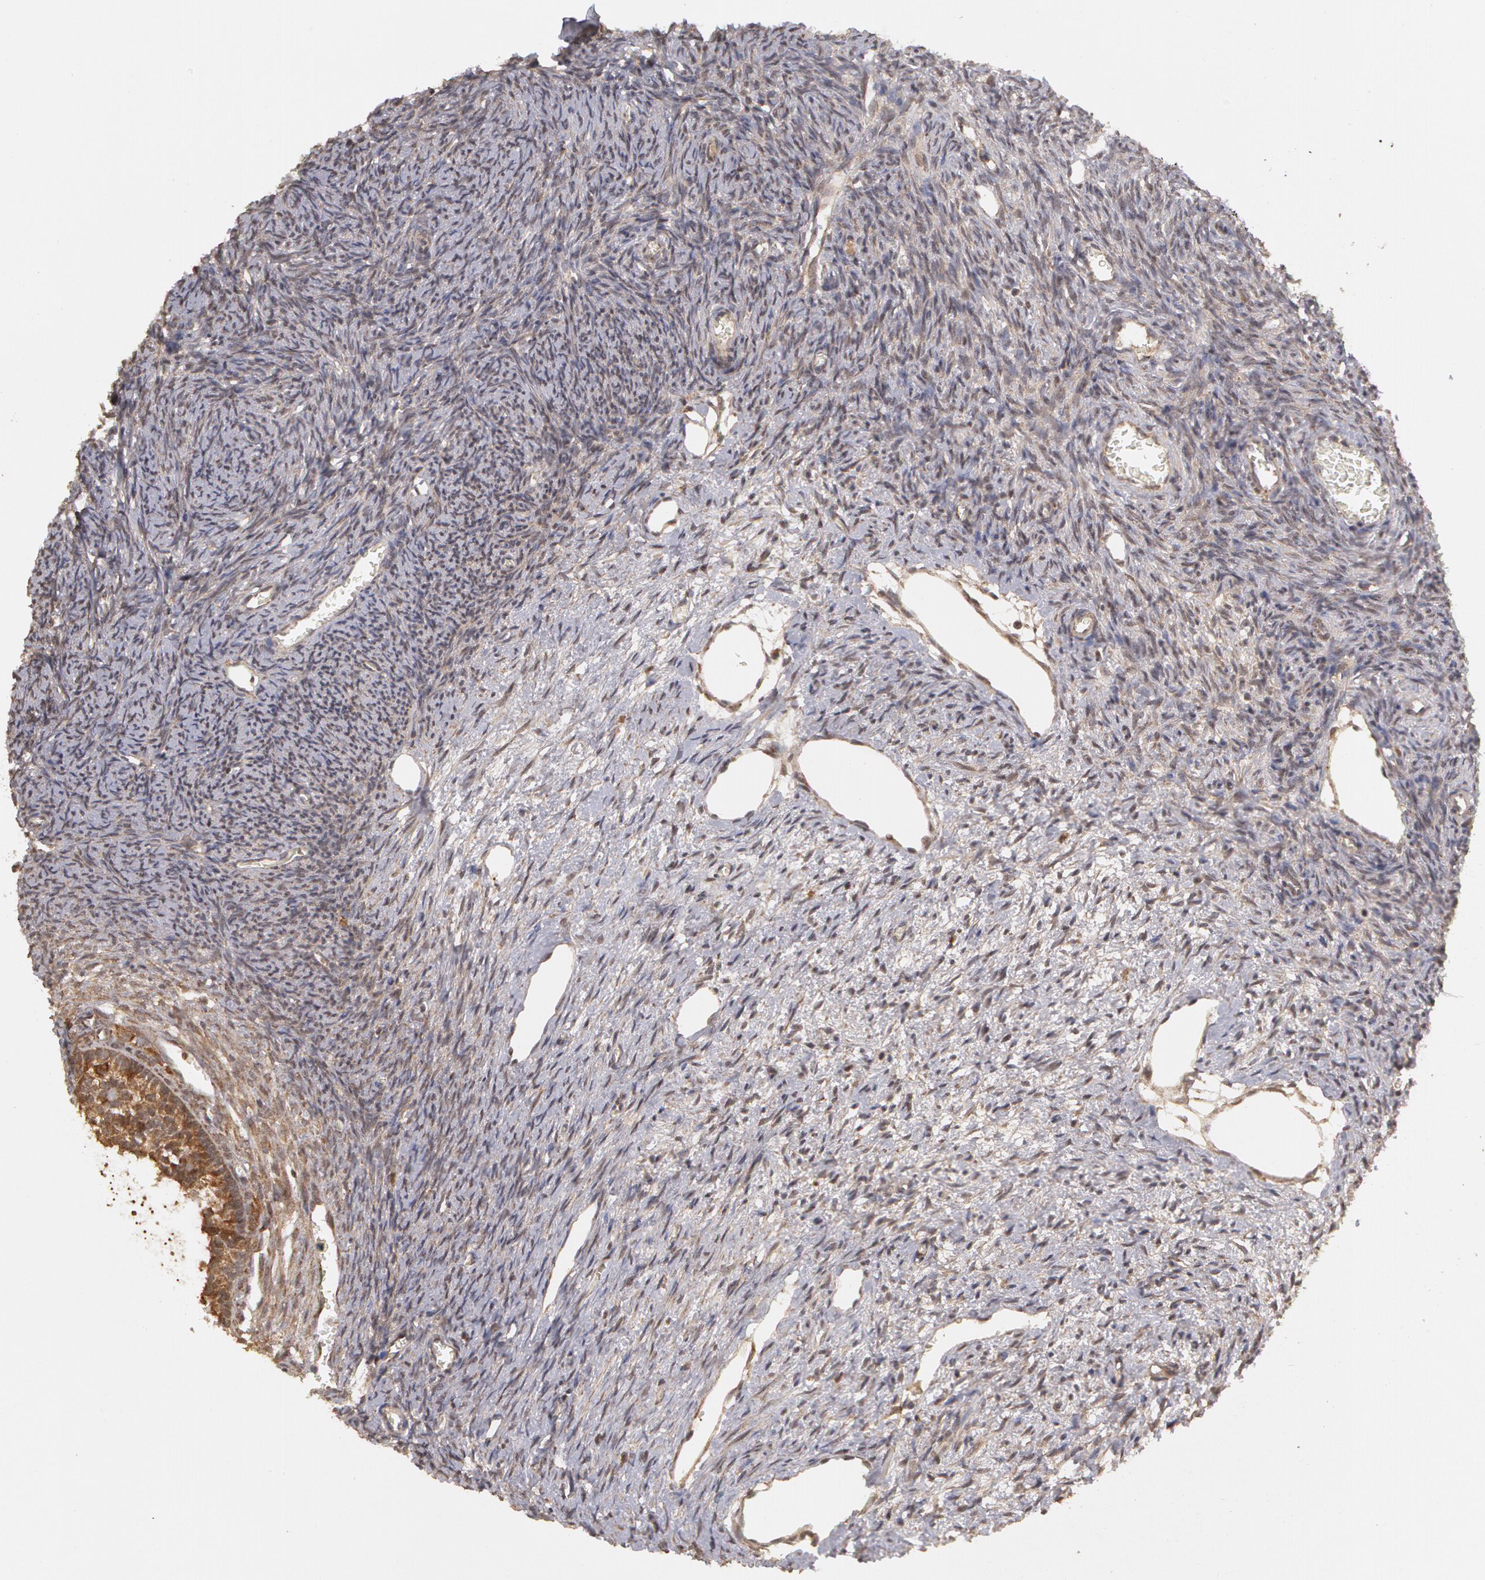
{"staining": {"intensity": "strong", "quantity": ">75%", "location": "cytoplasmic/membranous"}, "tissue": "ovary", "cell_type": "Follicle cells", "image_type": "normal", "snomed": [{"axis": "morphology", "description": "Normal tissue, NOS"}, {"axis": "topography", "description": "Ovary"}], "caption": "The image displays a brown stain indicating the presence of a protein in the cytoplasmic/membranous of follicle cells in ovary.", "gene": "GLIS1", "patient": {"sex": "female", "age": 27}}